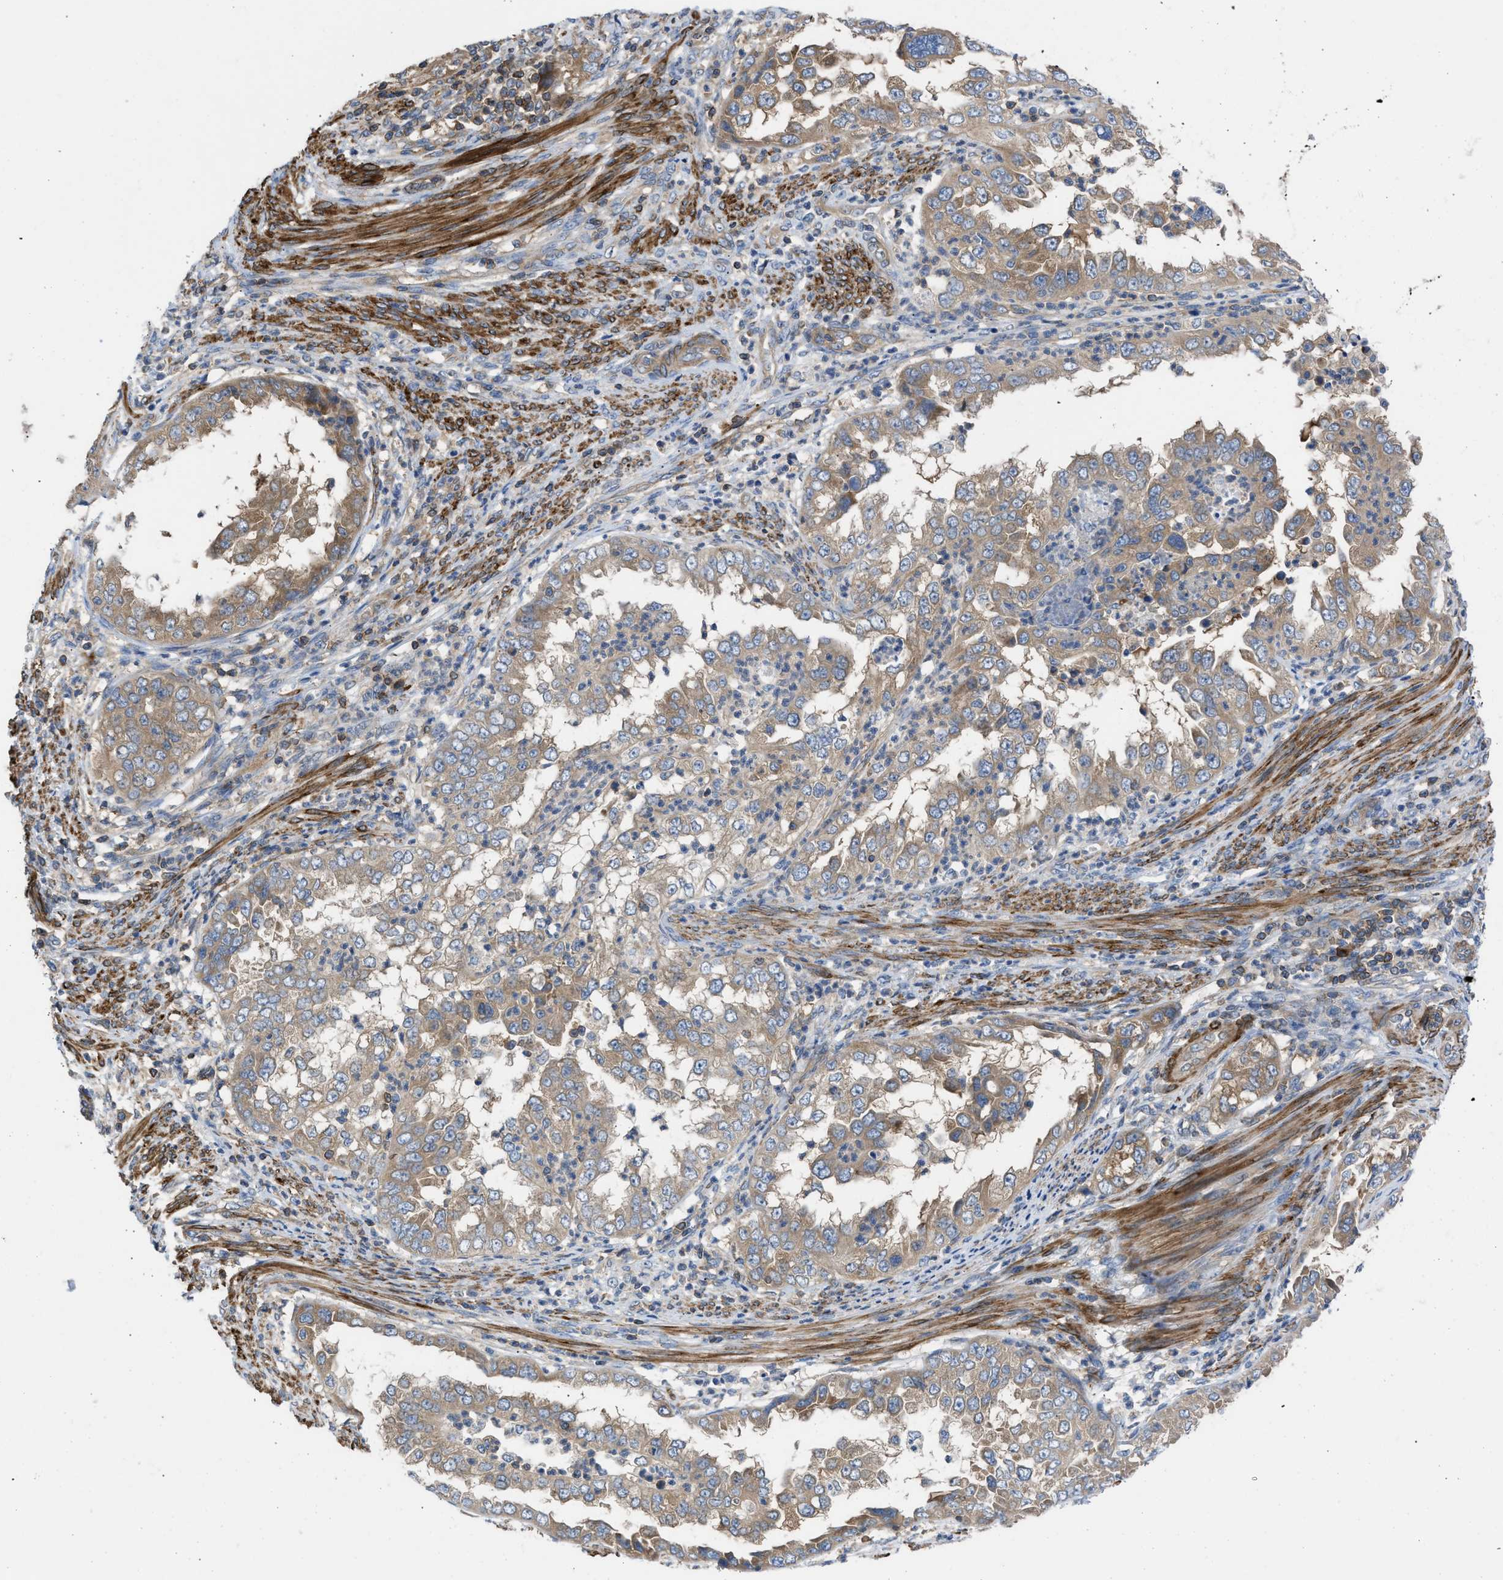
{"staining": {"intensity": "moderate", "quantity": ">75%", "location": "cytoplasmic/membranous"}, "tissue": "endometrial cancer", "cell_type": "Tumor cells", "image_type": "cancer", "snomed": [{"axis": "morphology", "description": "Adenocarcinoma, NOS"}, {"axis": "topography", "description": "Endometrium"}], "caption": "This is an image of IHC staining of endometrial adenocarcinoma, which shows moderate expression in the cytoplasmic/membranous of tumor cells.", "gene": "CHKB", "patient": {"sex": "female", "age": 85}}